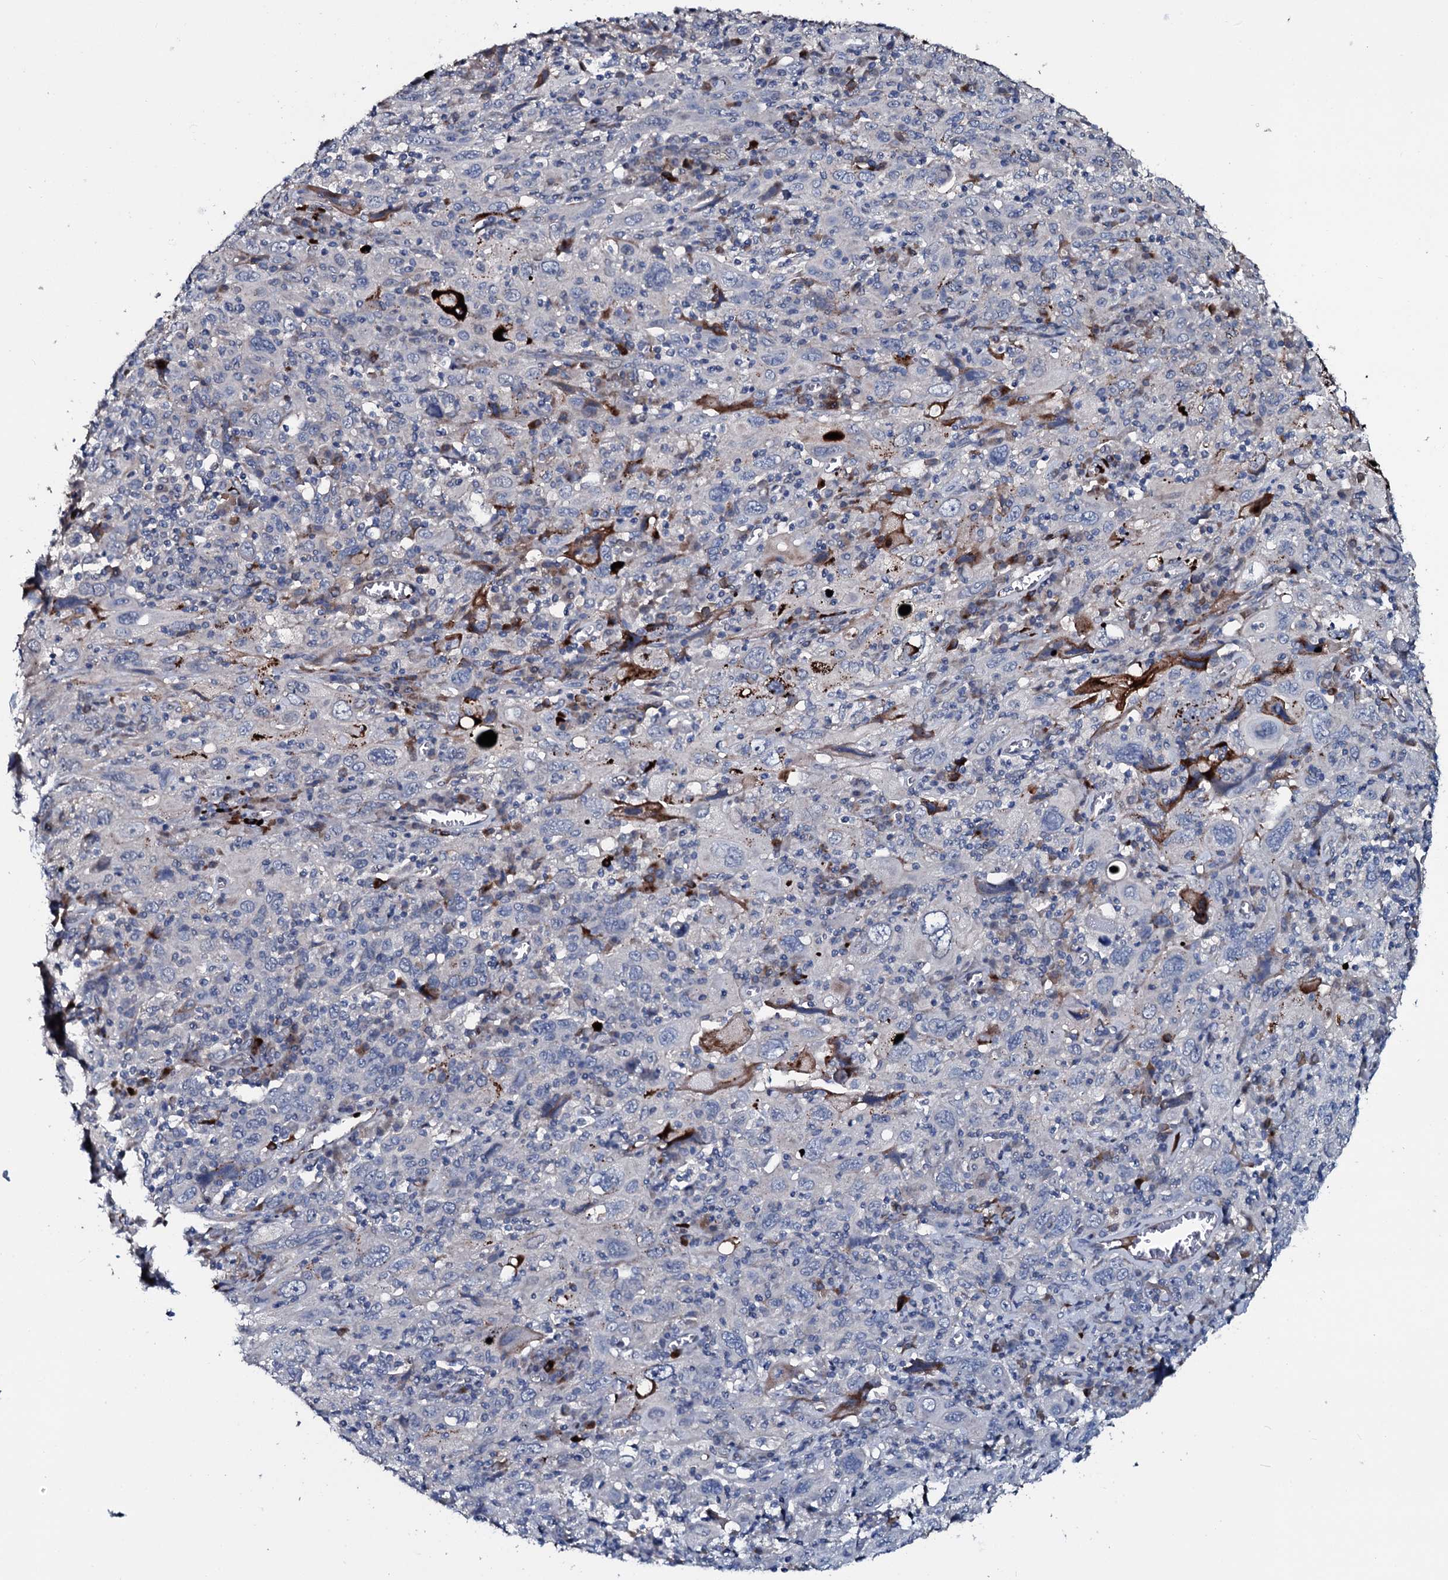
{"staining": {"intensity": "negative", "quantity": "none", "location": "none"}, "tissue": "cervical cancer", "cell_type": "Tumor cells", "image_type": "cancer", "snomed": [{"axis": "morphology", "description": "Squamous cell carcinoma, NOS"}, {"axis": "topography", "description": "Cervix"}], "caption": "The photomicrograph demonstrates no staining of tumor cells in cervical cancer (squamous cell carcinoma).", "gene": "IL12B", "patient": {"sex": "female", "age": 46}}